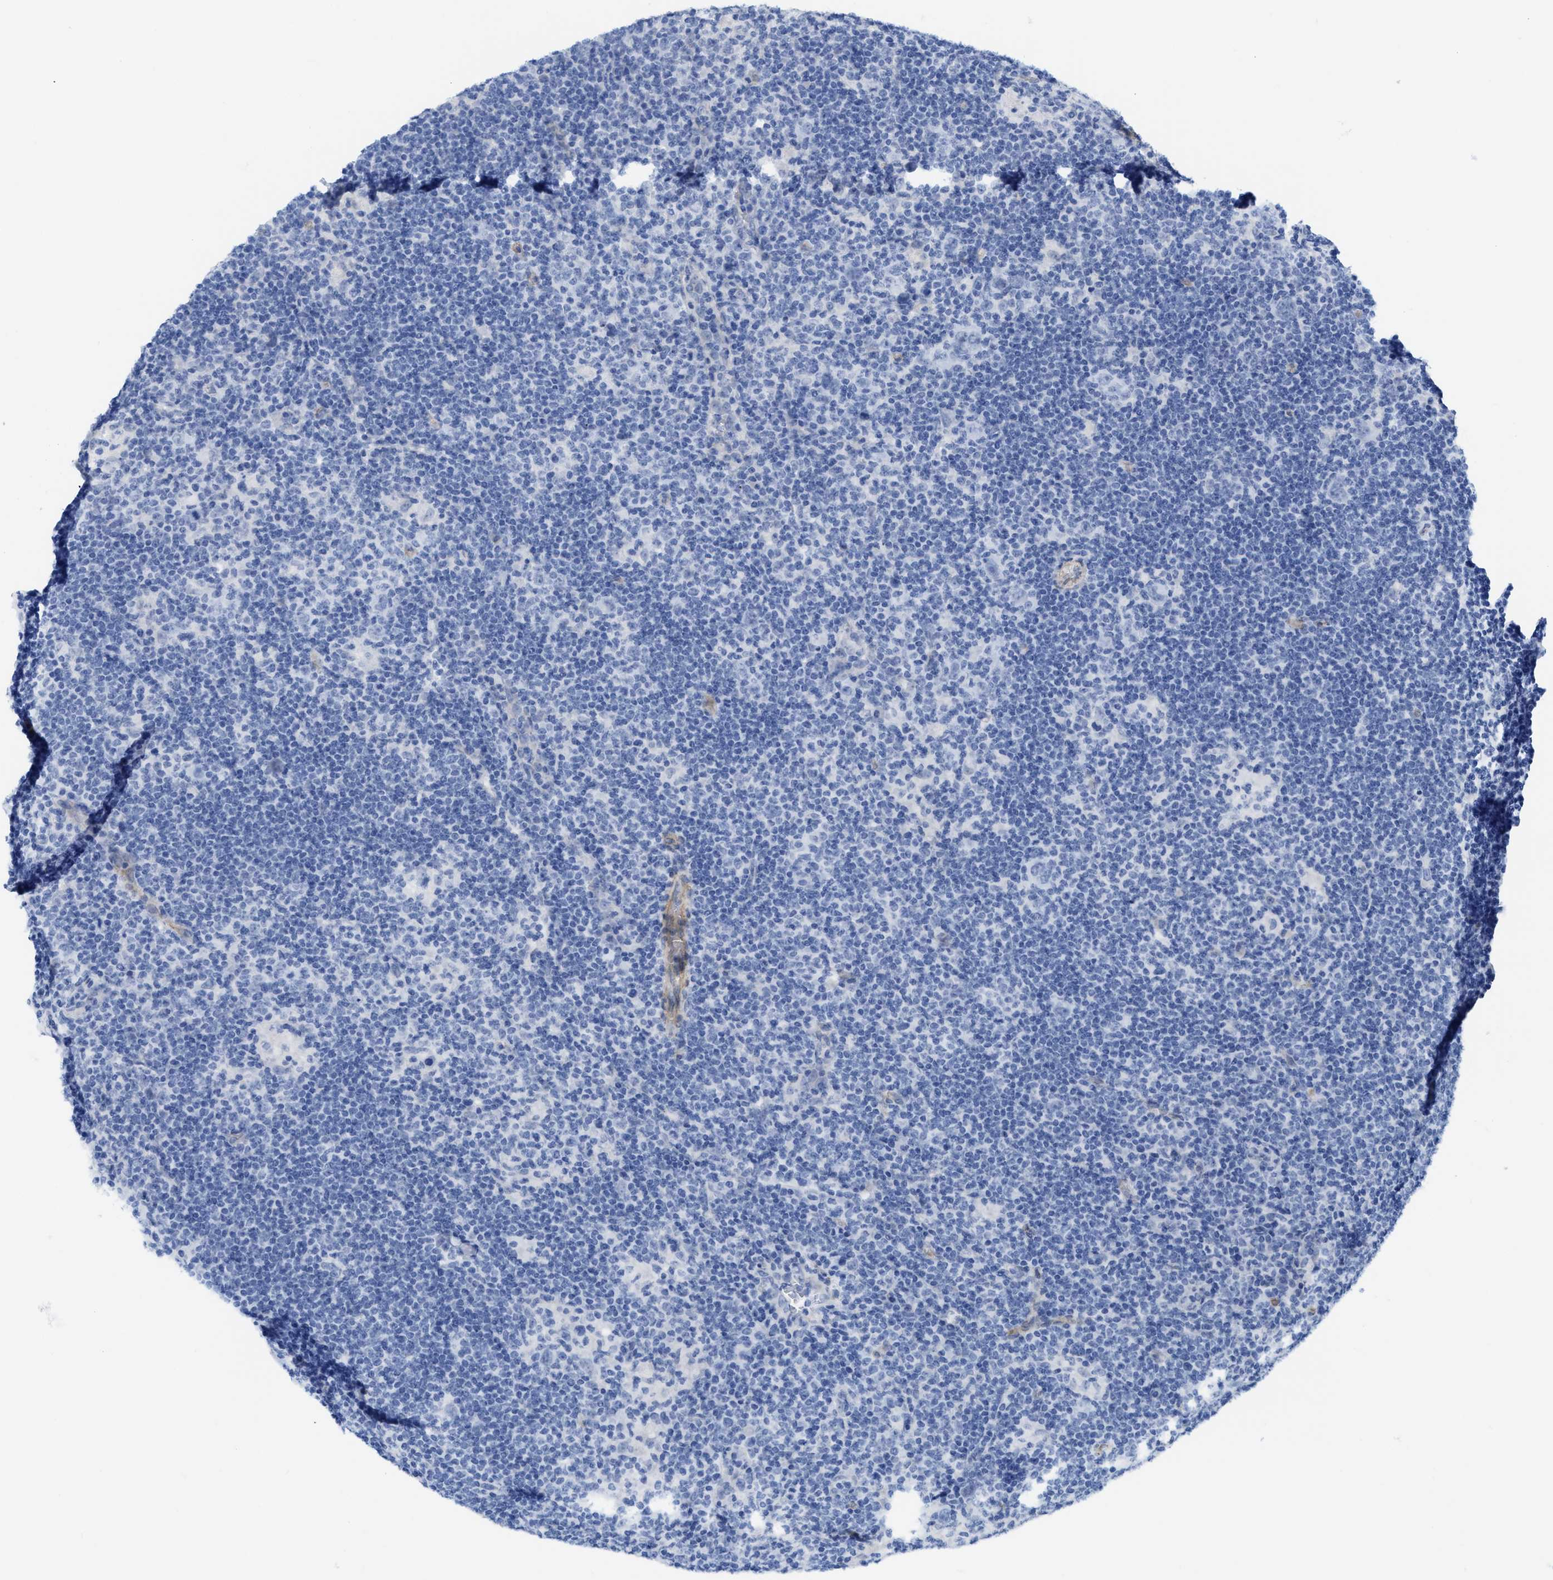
{"staining": {"intensity": "negative", "quantity": "none", "location": "none"}, "tissue": "lymphoma", "cell_type": "Tumor cells", "image_type": "cancer", "snomed": [{"axis": "morphology", "description": "Hodgkin's disease, NOS"}, {"axis": "topography", "description": "Lymph node"}], "caption": "Immunohistochemical staining of human lymphoma shows no significant staining in tumor cells.", "gene": "TUB", "patient": {"sex": "female", "age": 57}}